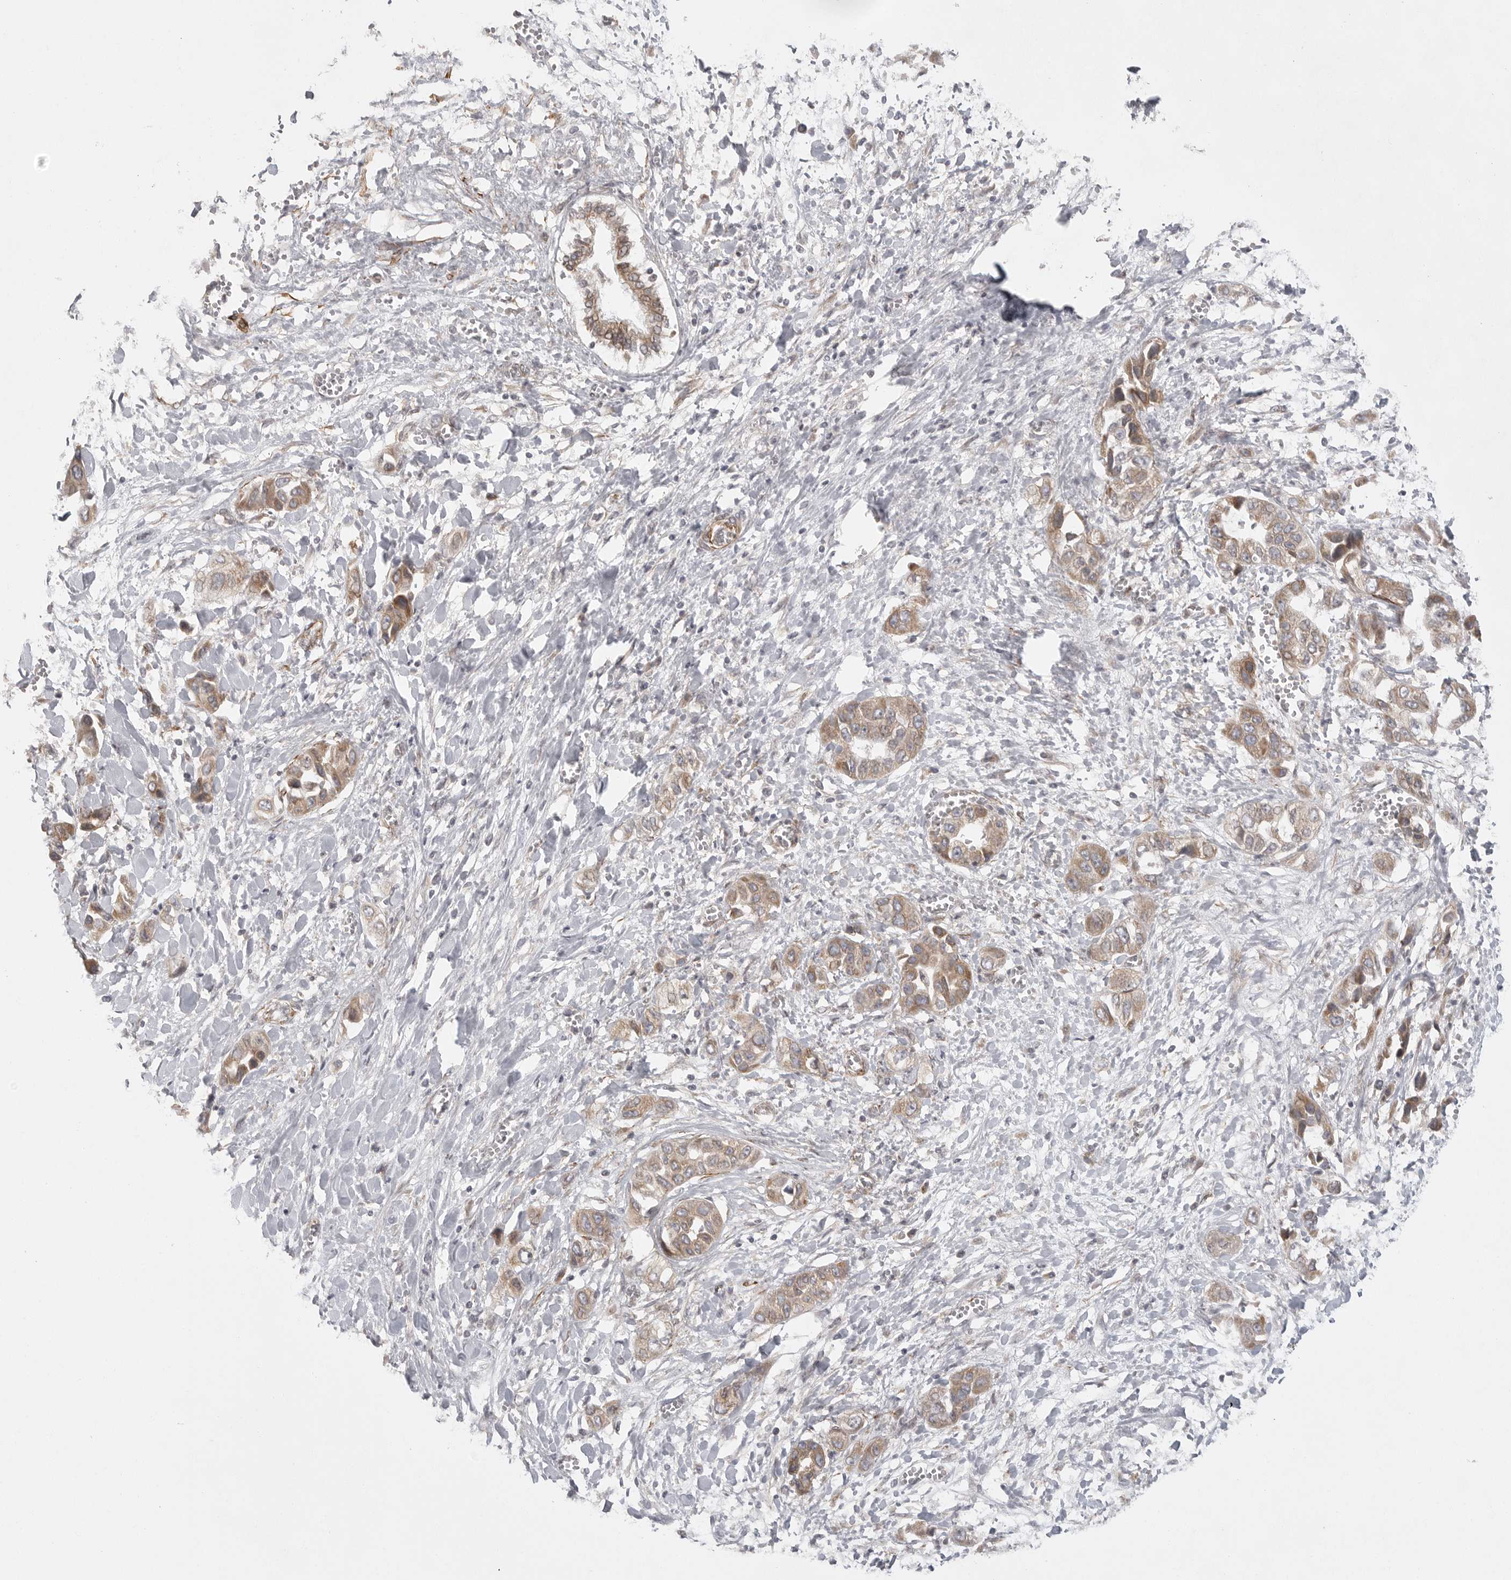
{"staining": {"intensity": "moderate", "quantity": ">75%", "location": "cytoplasmic/membranous"}, "tissue": "liver cancer", "cell_type": "Tumor cells", "image_type": "cancer", "snomed": [{"axis": "morphology", "description": "Cholangiocarcinoma"}, {"axis": "topography", "description": "Liver"}], "caption": "Immunohistochemical staining of liver cholangiocarcinoma reveals moderate cytoplasmic/membranous protein staining in about >75% of tumor cells. (Brightfield microscopy of DAB IHC at high magnification).", "gene": "CERS2", "patient": {"sex": "female", "age": 52}}